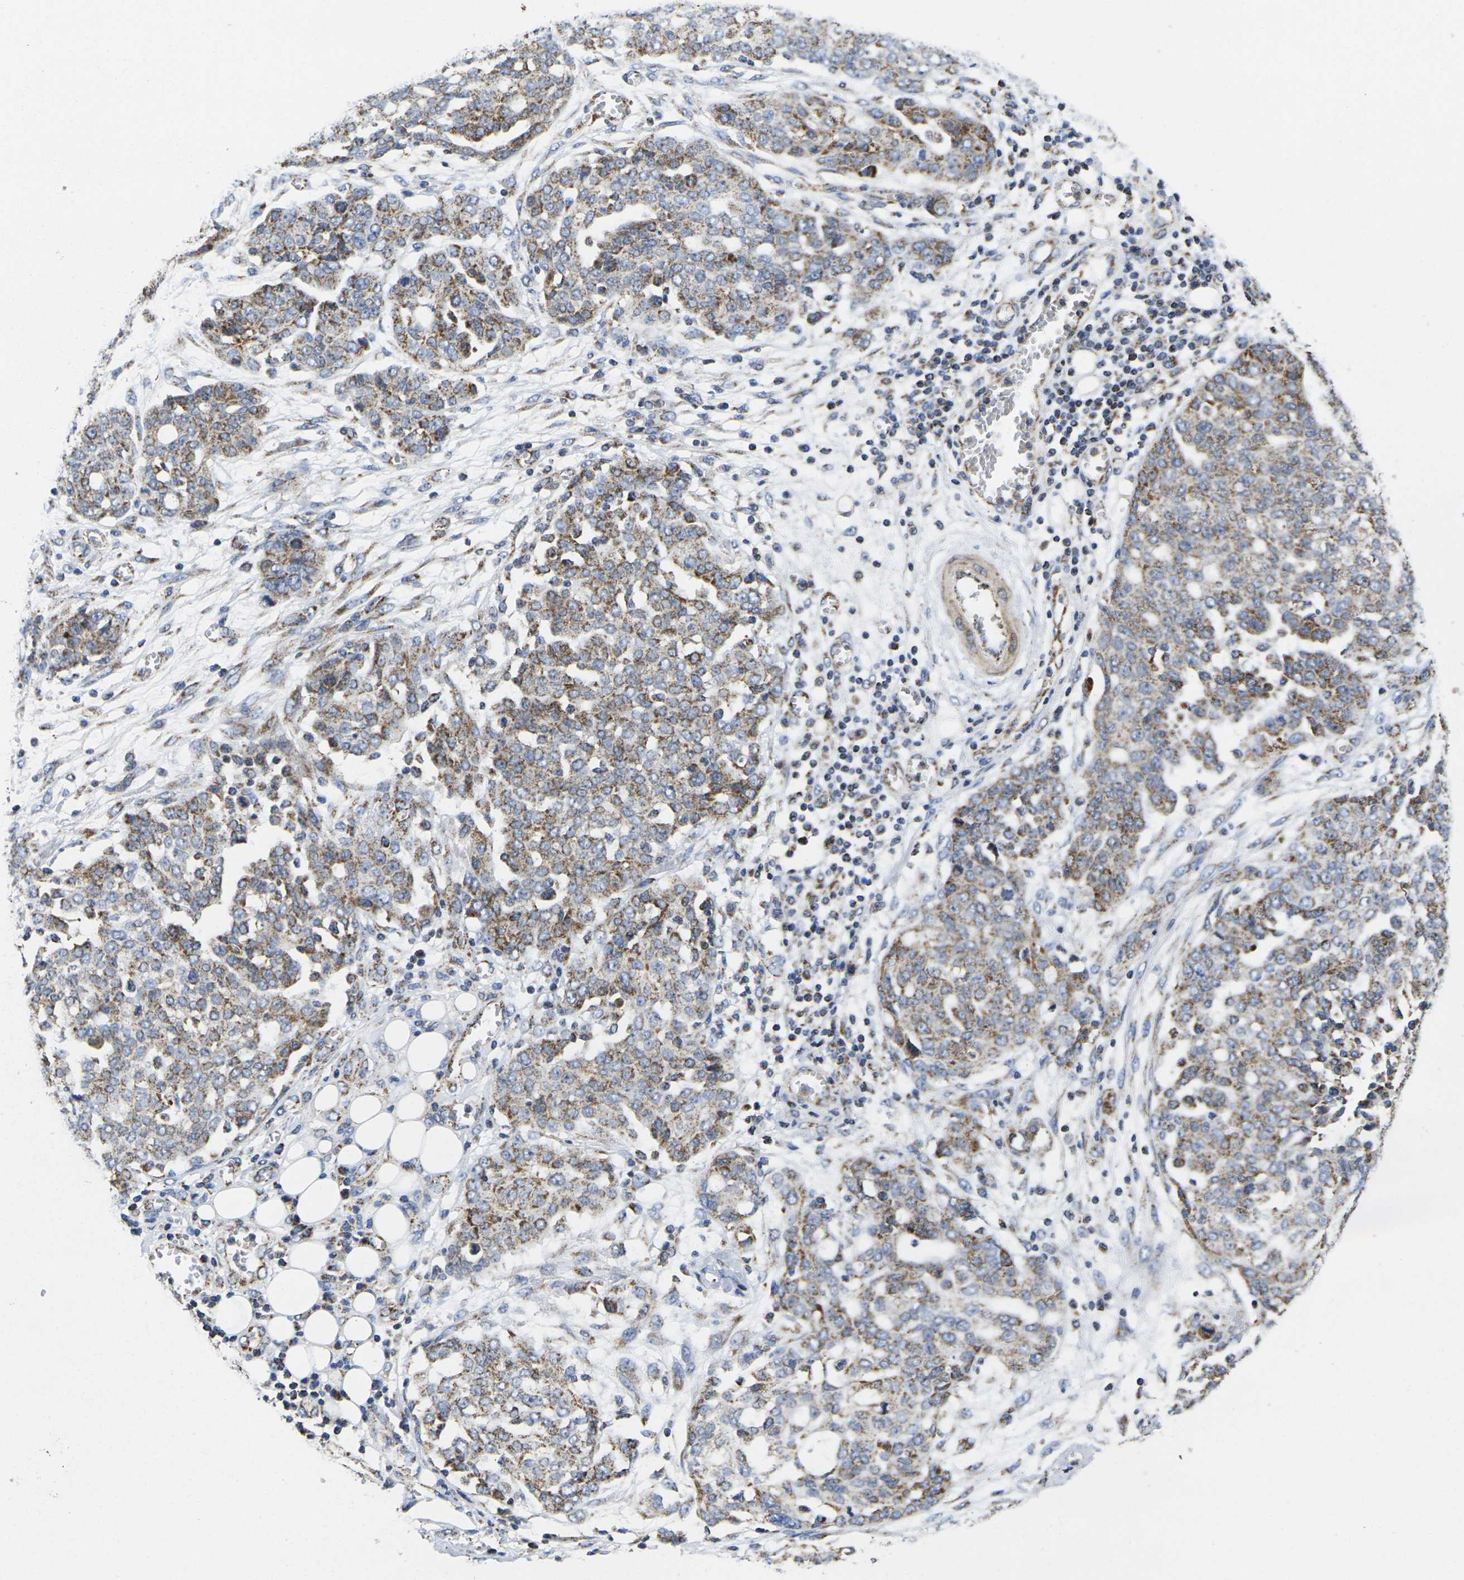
{"staining": {"intensity": "strong", "quantity": ">75%", "location": "cytoplasmic/membranous"}, "tissue": "ovarian cancer", "cell_type": "Tumor cells", "image_type": "cancer", "snomed": [{"axis": "morphology", "description": "Cystadenocarcinoma, serous, NOS"}, {"axis": "topography", "description": "Soft tissue"}, {"axis": "topography", "description": "Ovary"}], "caption": "This is an image of immunohistochemistry (IHC) staining of ovarian cancer, which shows strong staining in the cytoplasmic/membranous of tumor cells.", "gene": "P2RY11", "patient": {"sex": "female", "age": 57}}